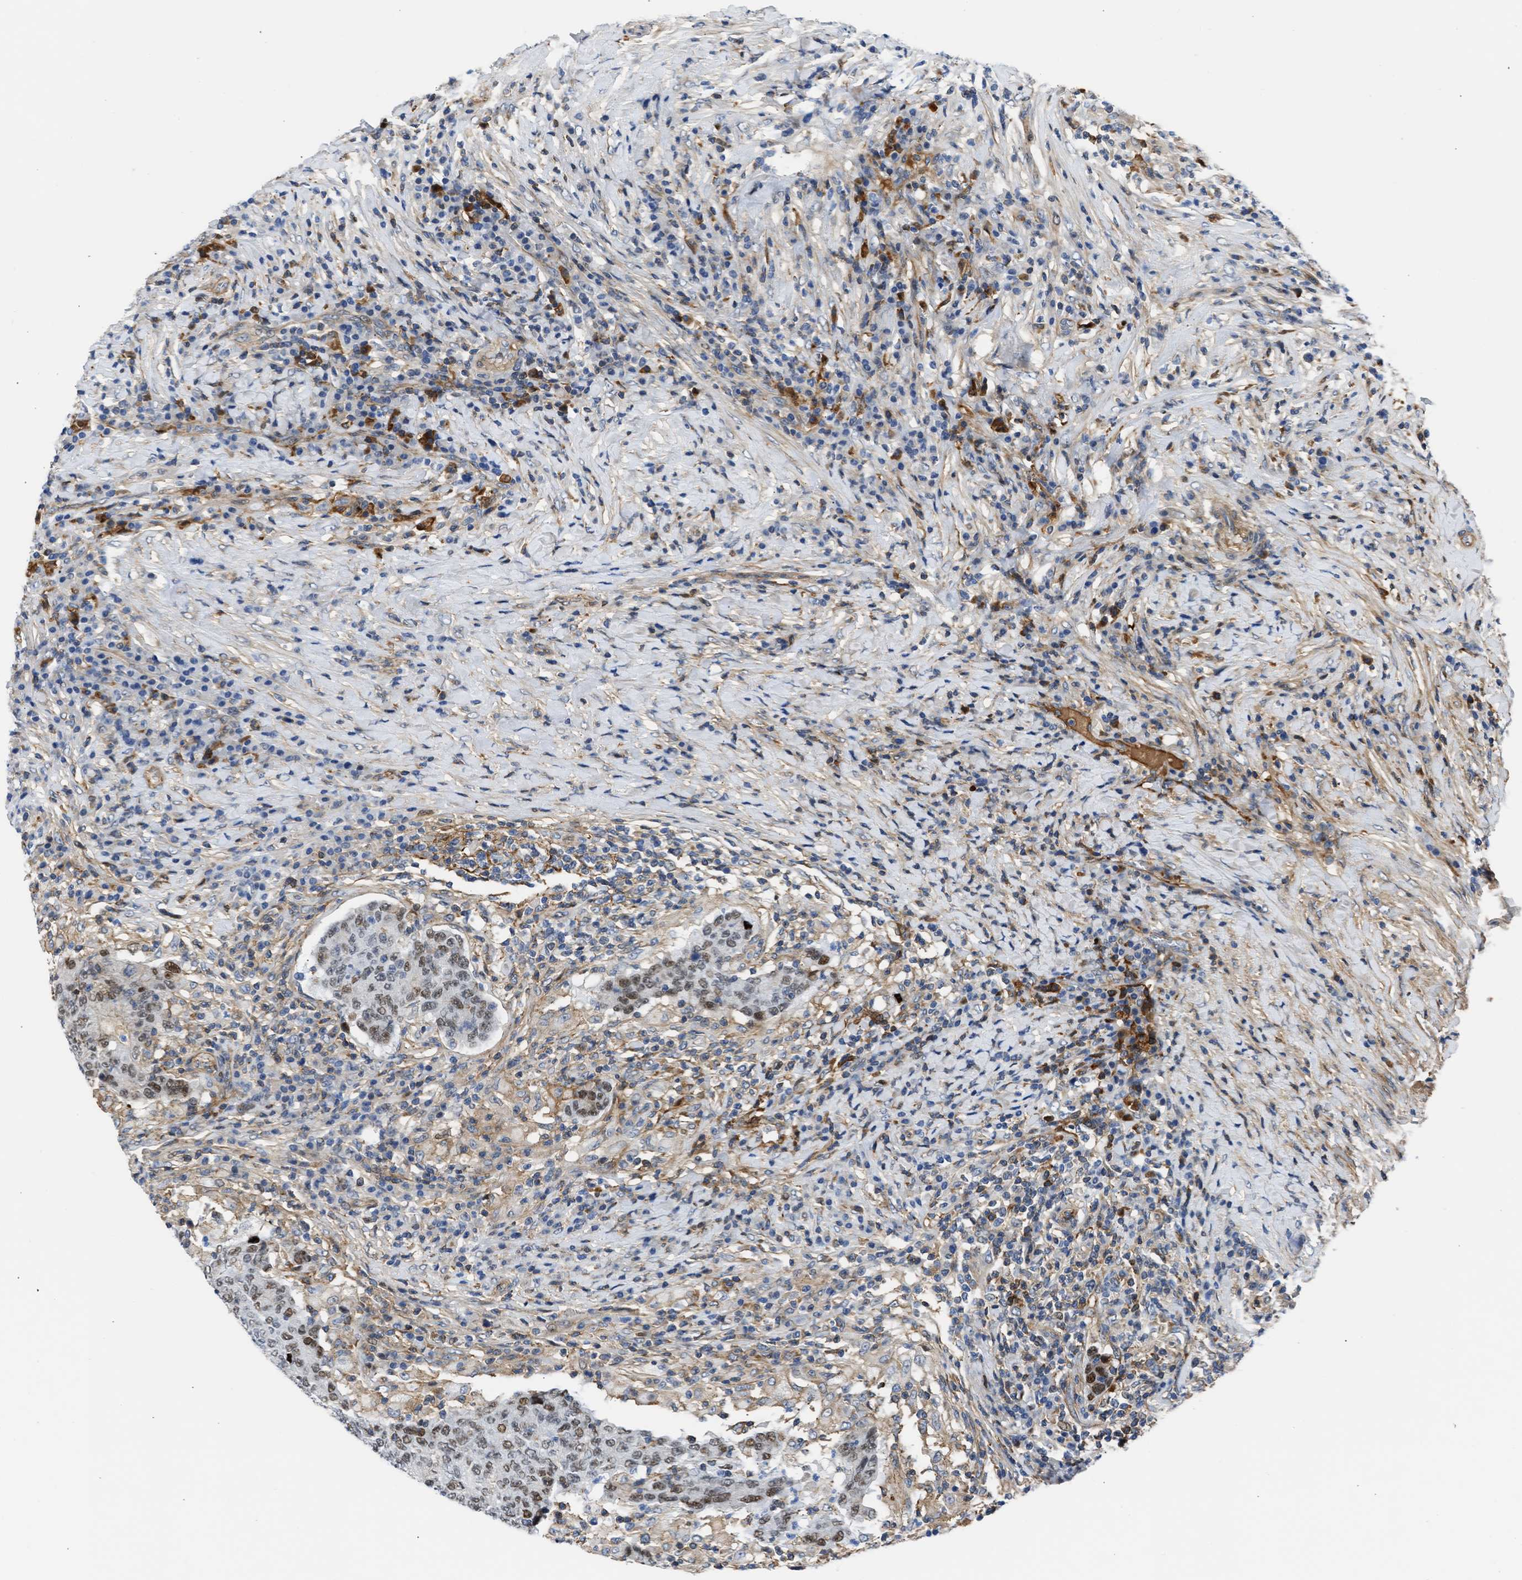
{"staining": {"intensity": "moderate", "quantity": "25%-75%", "location": "cytoplasmic/membranous,nuclear"}, "tissue": "colorectal cancer", "cell_type": "Tumor cells", "image_type": "cancer", "snomed": [{"axis": "morphology", "description": "Normal tissue, NOS"}, {"axis": "morphology", "description": "Adenocarcinoma, NOS"}, {"axis": "topography", "description": "Colon"}], "caption": "Immunohistochemical staining of adenocarcinoma (colorectal) demonstrates medium levels of moderate cytoplasmic/membranous and nuclear staining in about 25%-75% of tumor cells.", "gene": "MAS1L", "patient": {"sex": "female", "age": 75}}